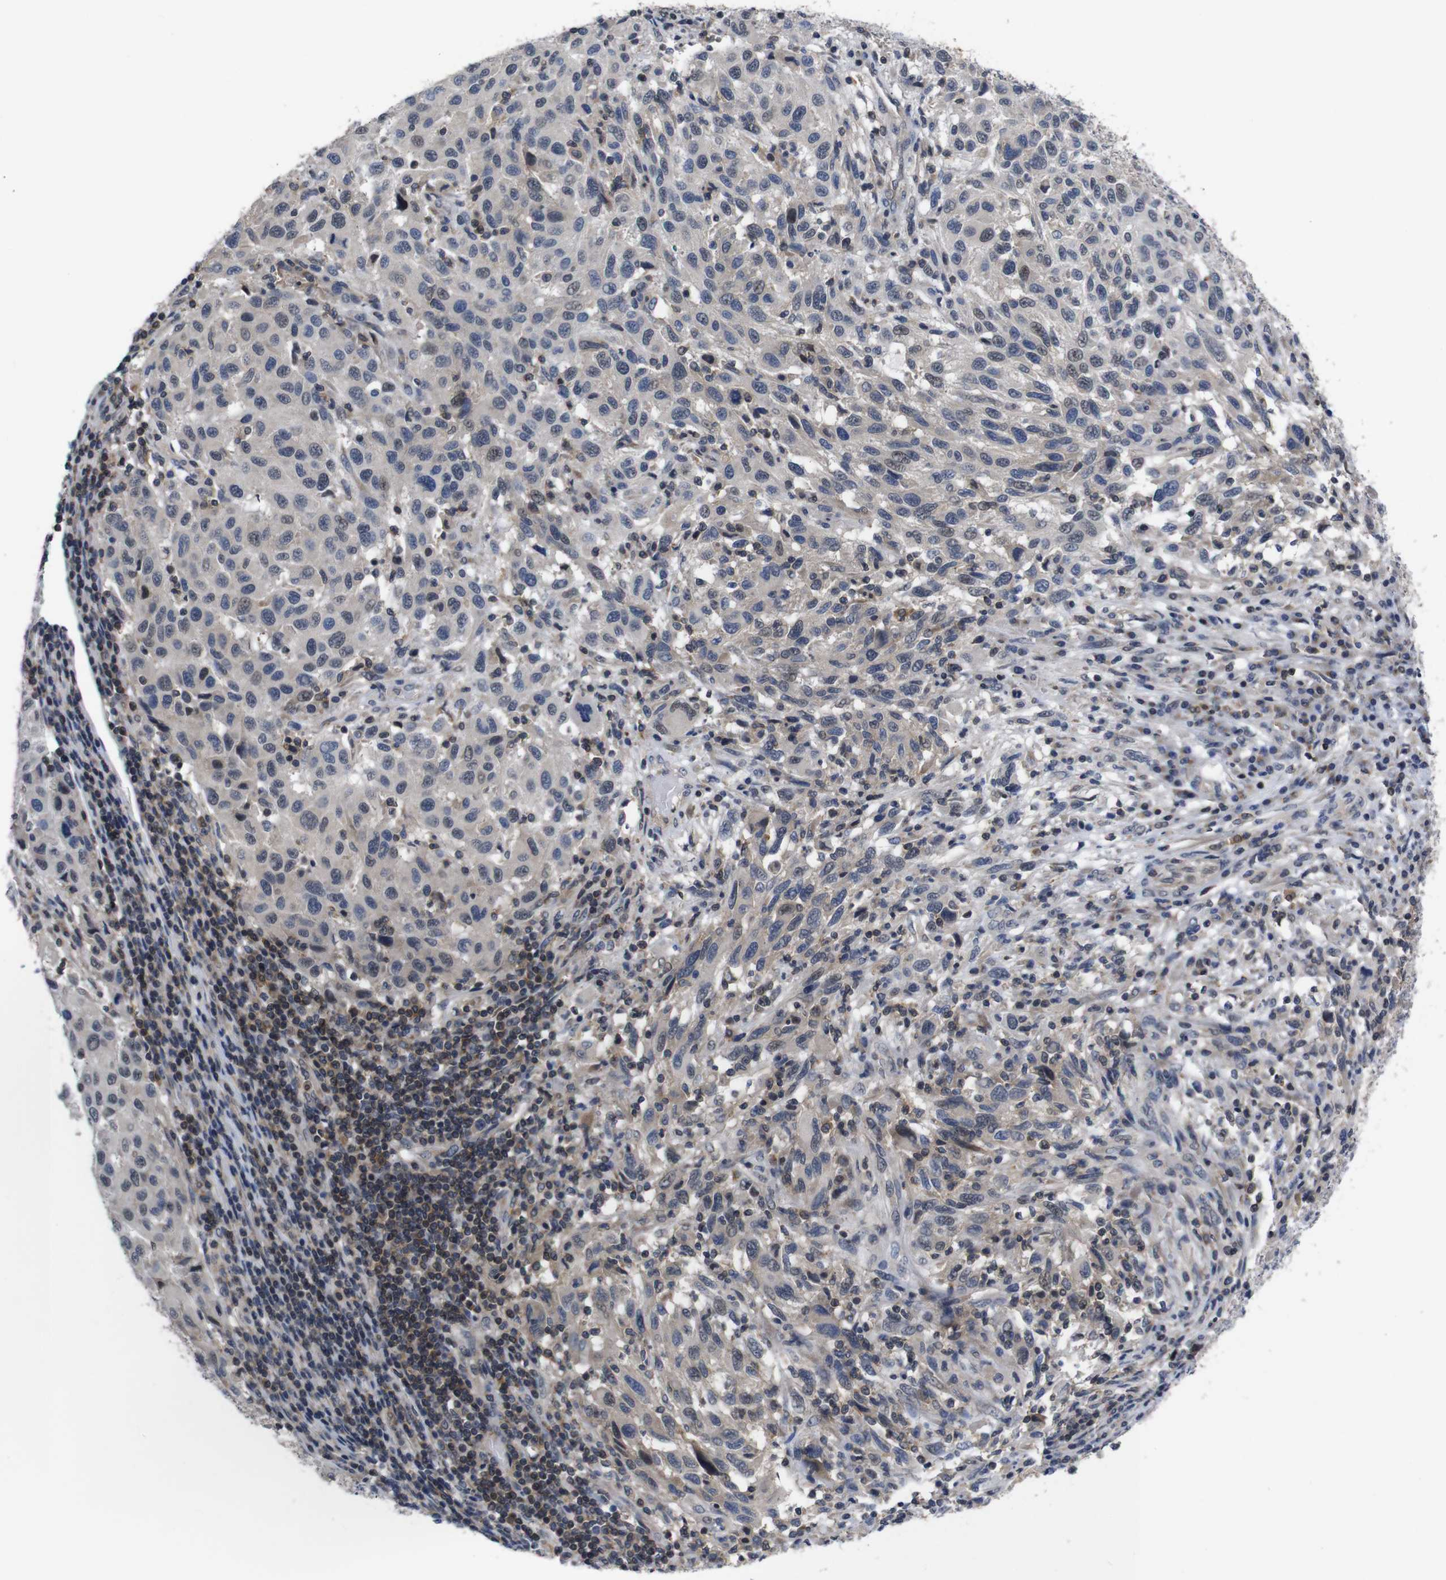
{"staining": {"intensity": "weak", "quantity": "<25%", "location": "nuclear"}, "tissue": "melanoma", "cell_type": "Tumor cells", "image_type": "cancer", "snomed": [{"axis": "morphology", "description": "Malignant melanoma, Metastatic site"}, {"axis": "topography", "description": "Lymph node"}], "caption": "The micrograph displays no staining of tumor cells in melanoma.", "gene": "BRWD3", "patient": {"sex": "male", "age": 61}}